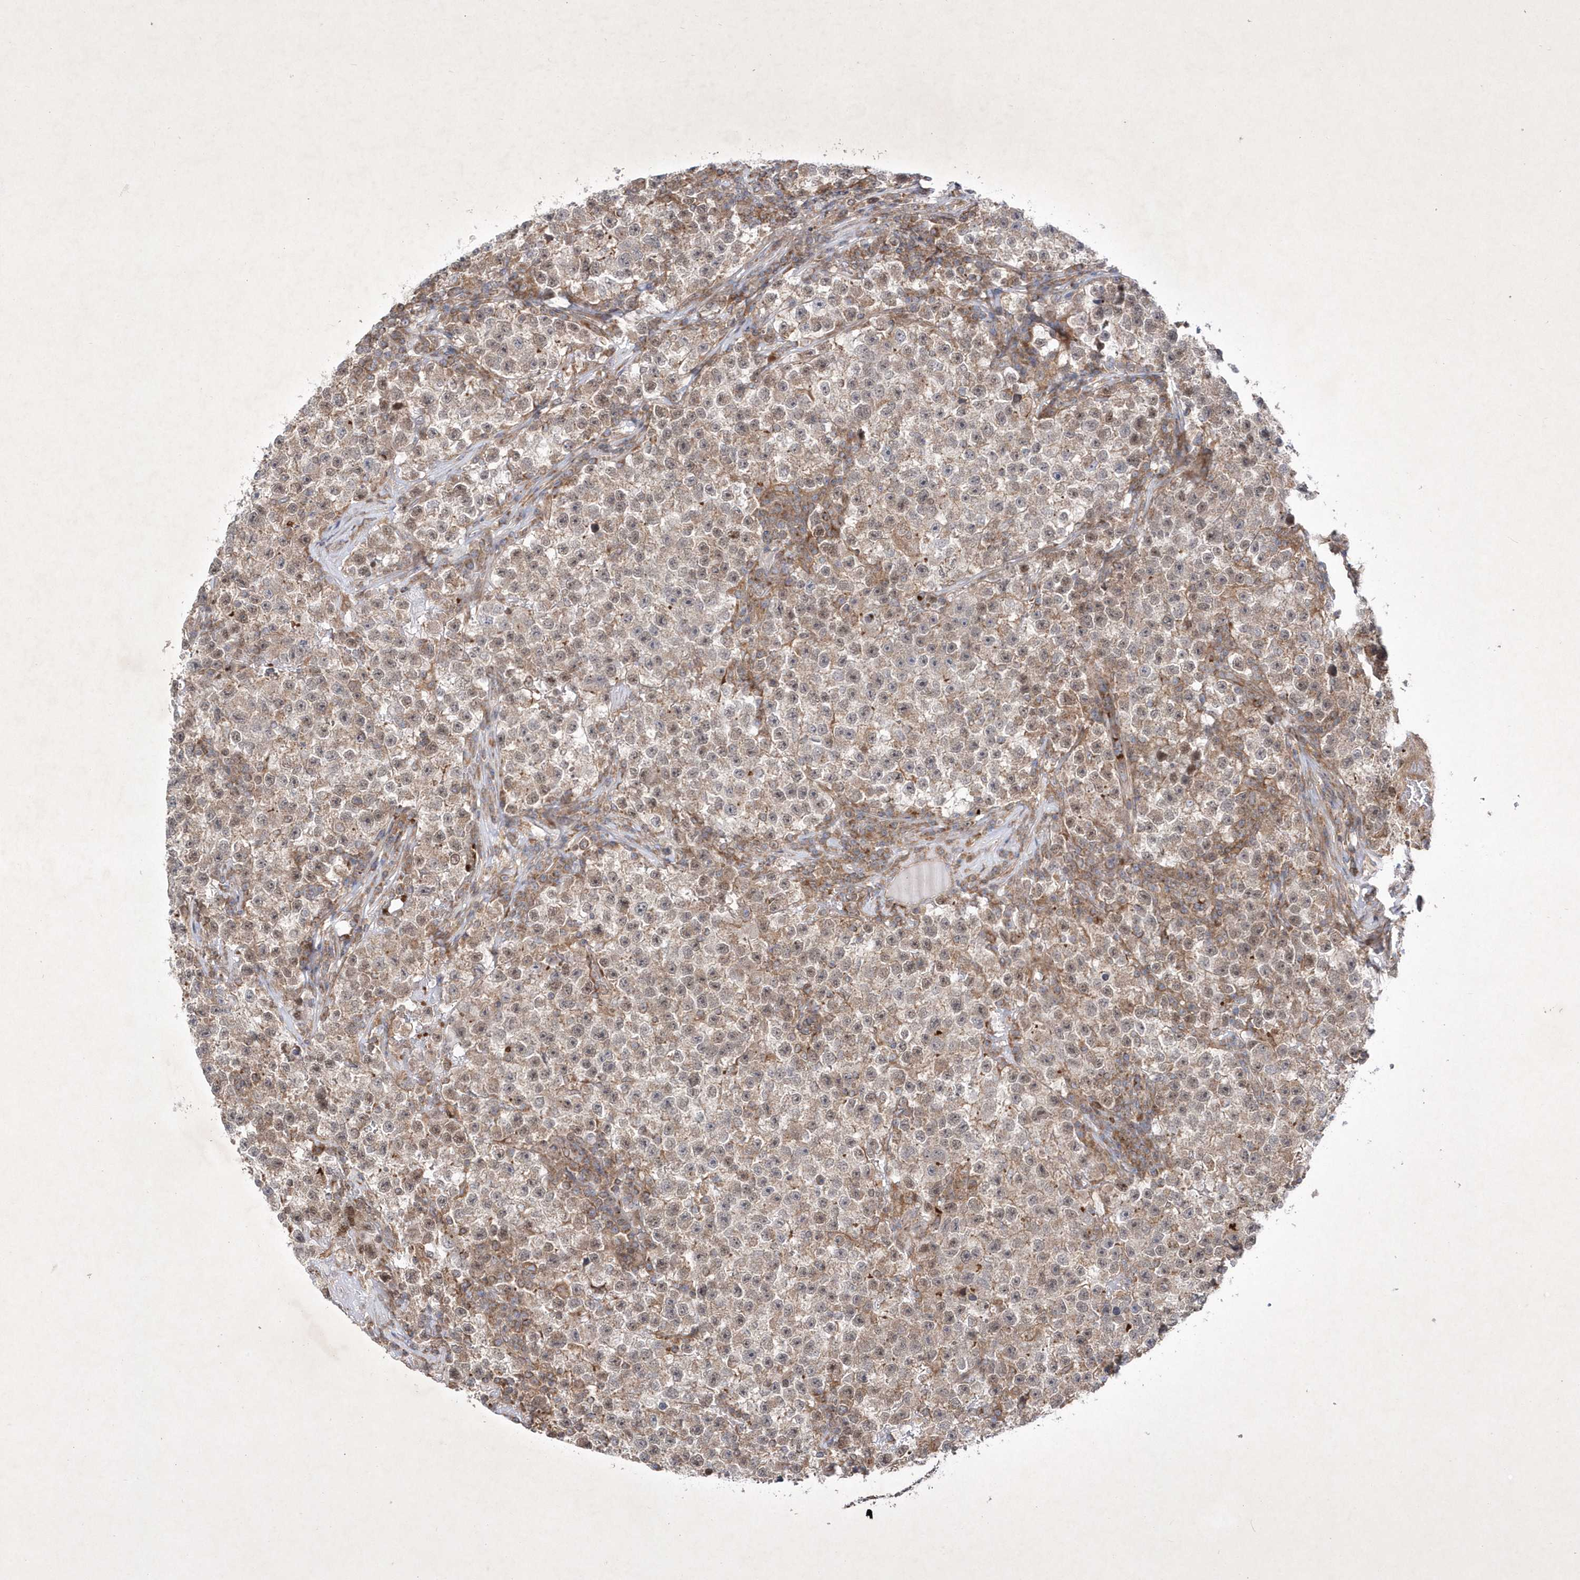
{"staining": {"intensity": "weak", "quantity": ">75%", "location": "cytoplasmic/membranous,nuclear"}, "tissue": "testis cancer", "cell_type": "Tumor cells", "image_type": "cancer", "snomed": [{"axis": "morphology", "description": "Seminoma, NOS"}, {"axis": "topography", "description": "Testis"}], "caption": "Testis cancer stained for a protein displays weak cytoplasmic/membranous and nuclear positivity in tumor cells.", "gene": "OPA1", "patient": {"sex": "male", "age": 22}}